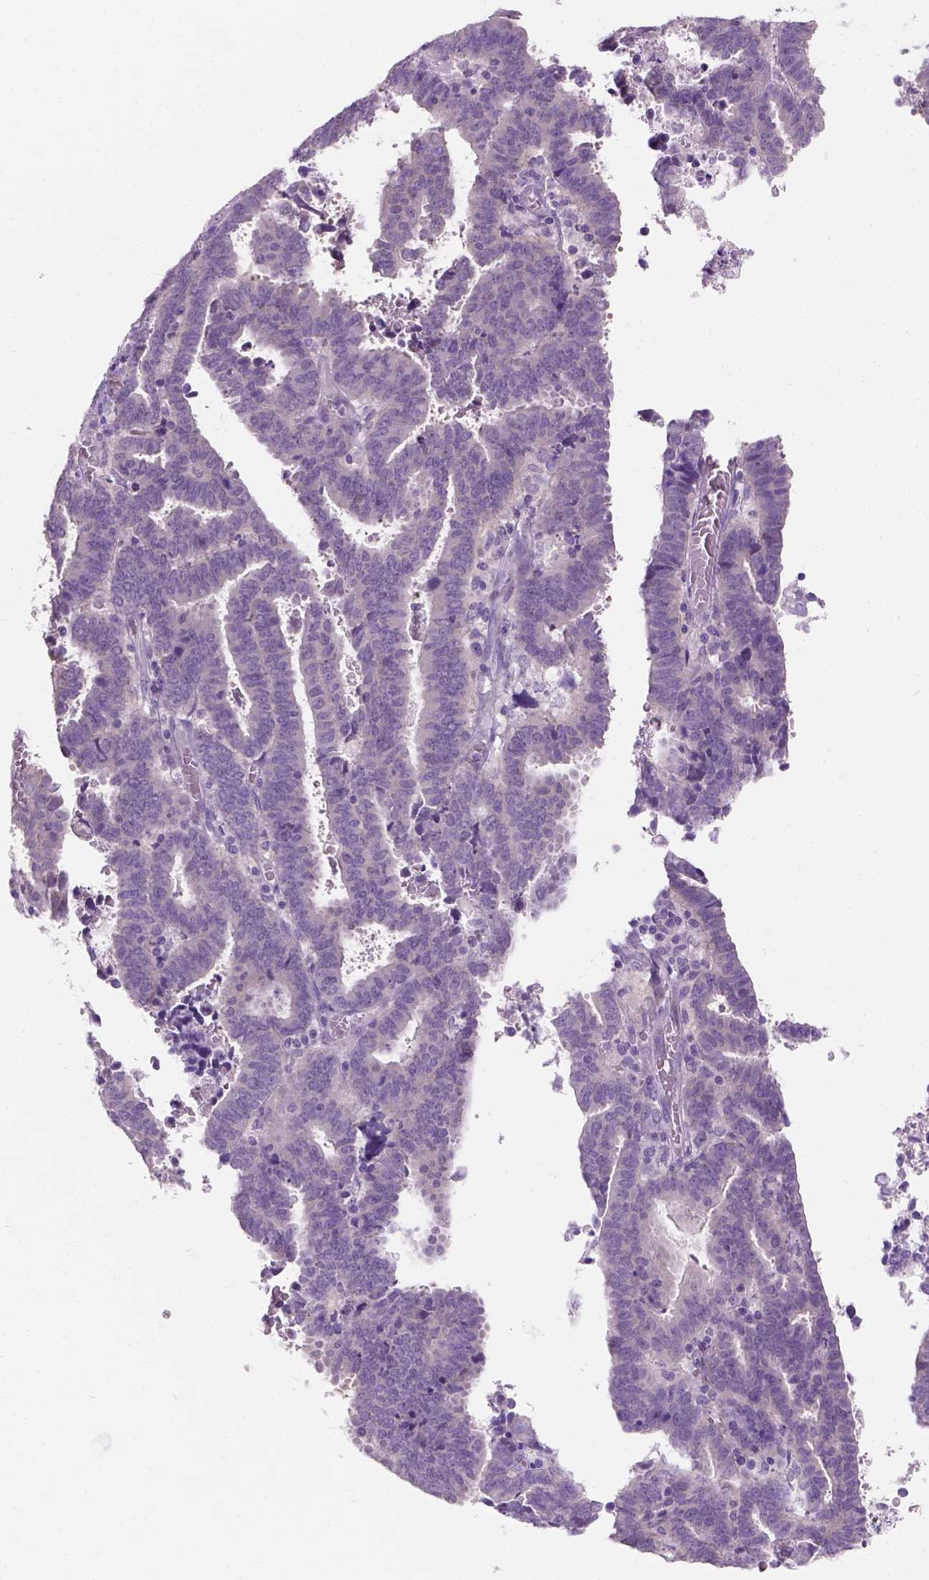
{"staining": {"intensity": "negative", "quantity": "none", "location": "none"}, "tissue": "endometrial cancer", "cell_type": "Tumor cells", "image_type": "cancer", "snomed": [{"axis": "morphology", "description": "Adenocarcinoma, NOS"}, {"axis": "topography", "description": "Uterus"}], "caption": "A high-resolution micrograph shows IHC staining of endometrial cancer (adenocarcinoma), which demonstrates no significant expression in tumor cells.", "gene": "C20orf144", "patient": {"sex": "female", "age": 83}}